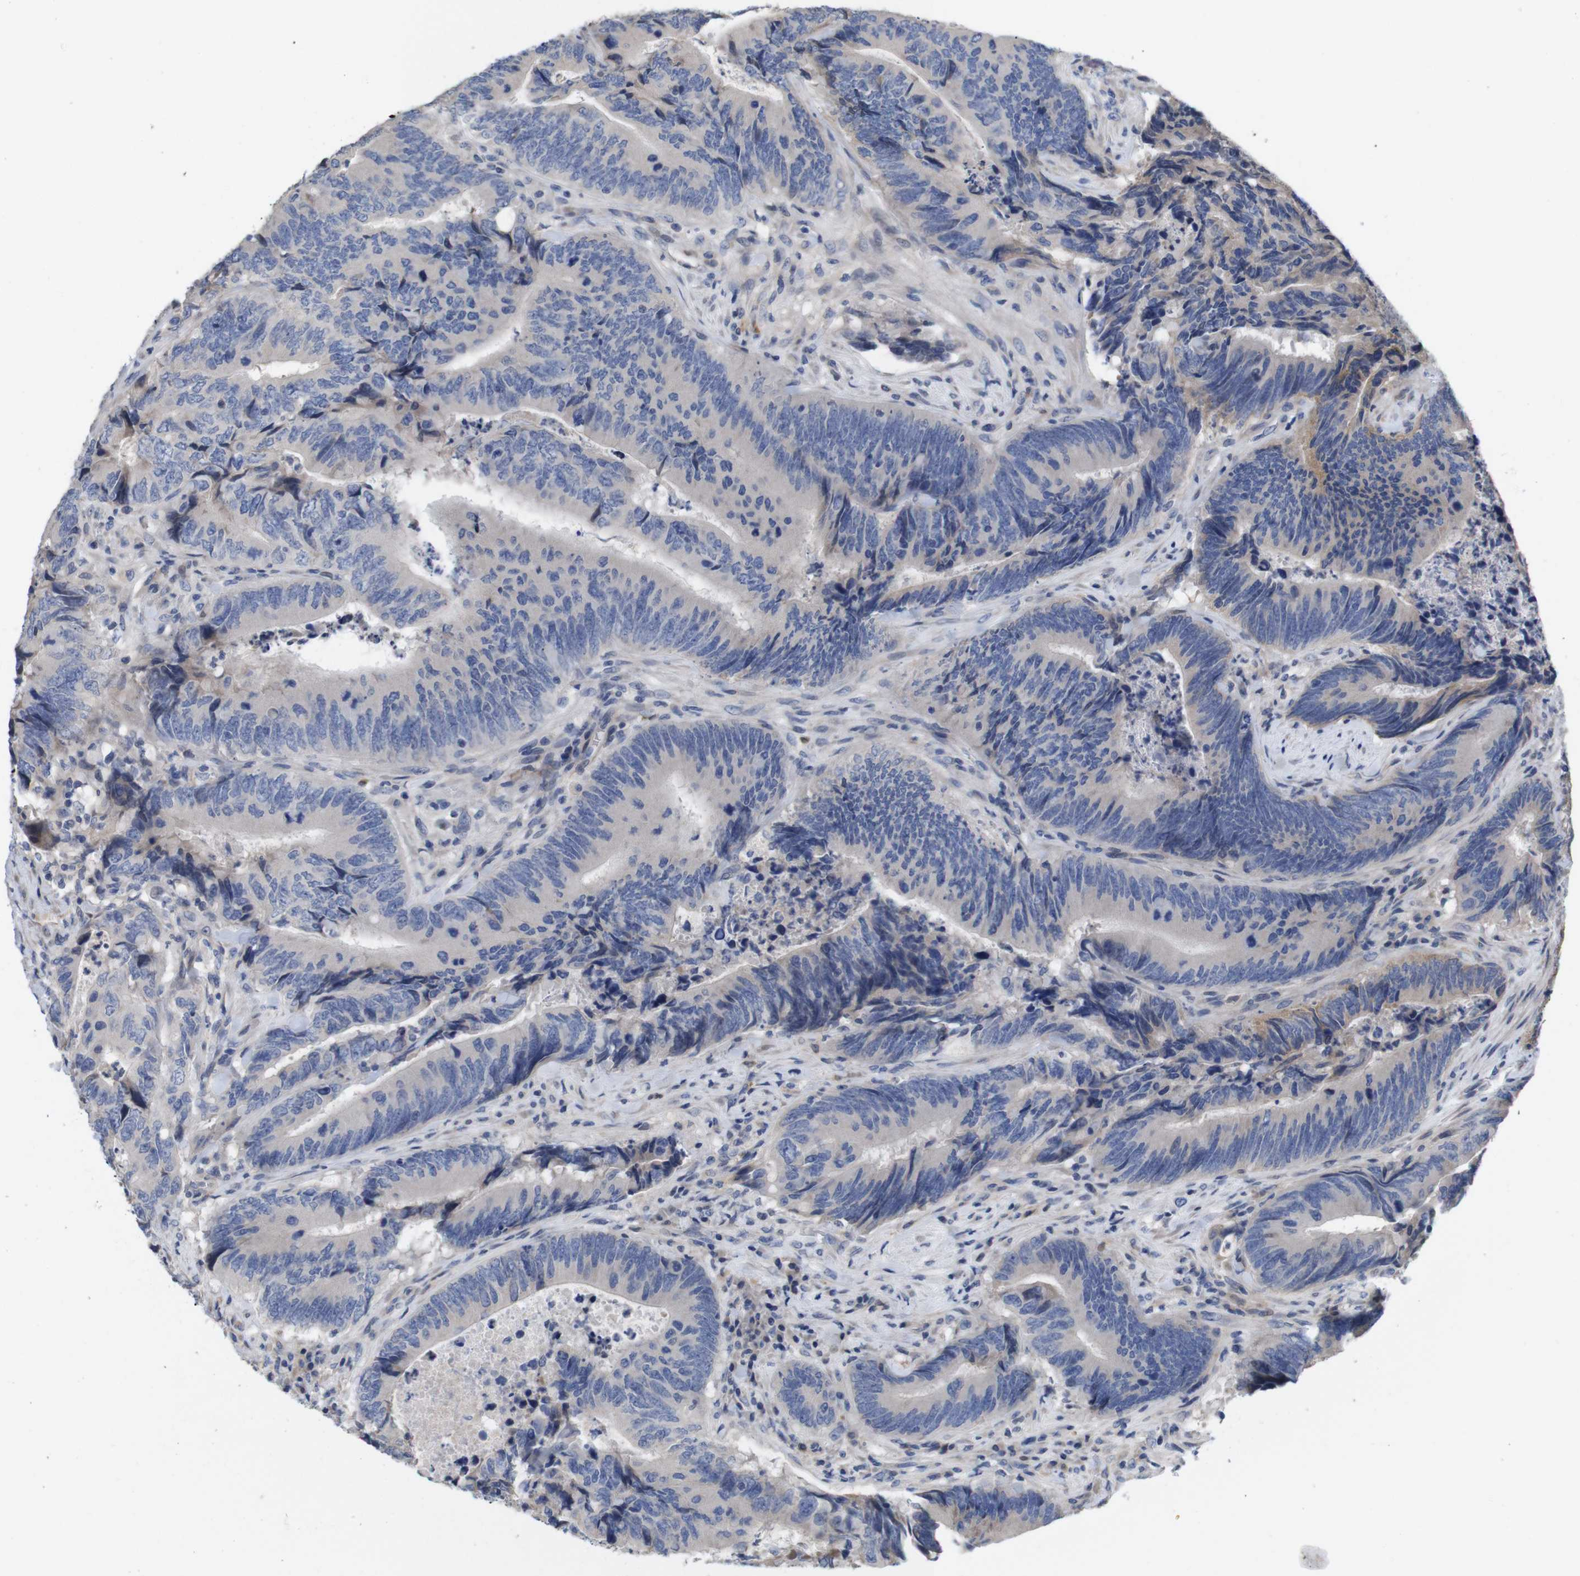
{"staining": {"intensity": "negative", "quantity": "none", "location": "none"}, "tissue": "colorectal cancer", "cell_type": "Tumor cells", "image_type": "cancer", "snomed": [{"axis": "morphology", "description": "Normal tissue, NOS"}, {"axis": "morphology", "description": "Adenocarcinoma, NOS"}, {"axis": "topography", "description": "Colon"}], "caption": "Histopathology image shows no protein expression in tumor cells of colorectal adenocarcinoma tissue. (Immunohistochemistry, brightfield microscopy, high magnification).", "gene": "SPRY3", "patient": {"sex": "male", "age": 56}}